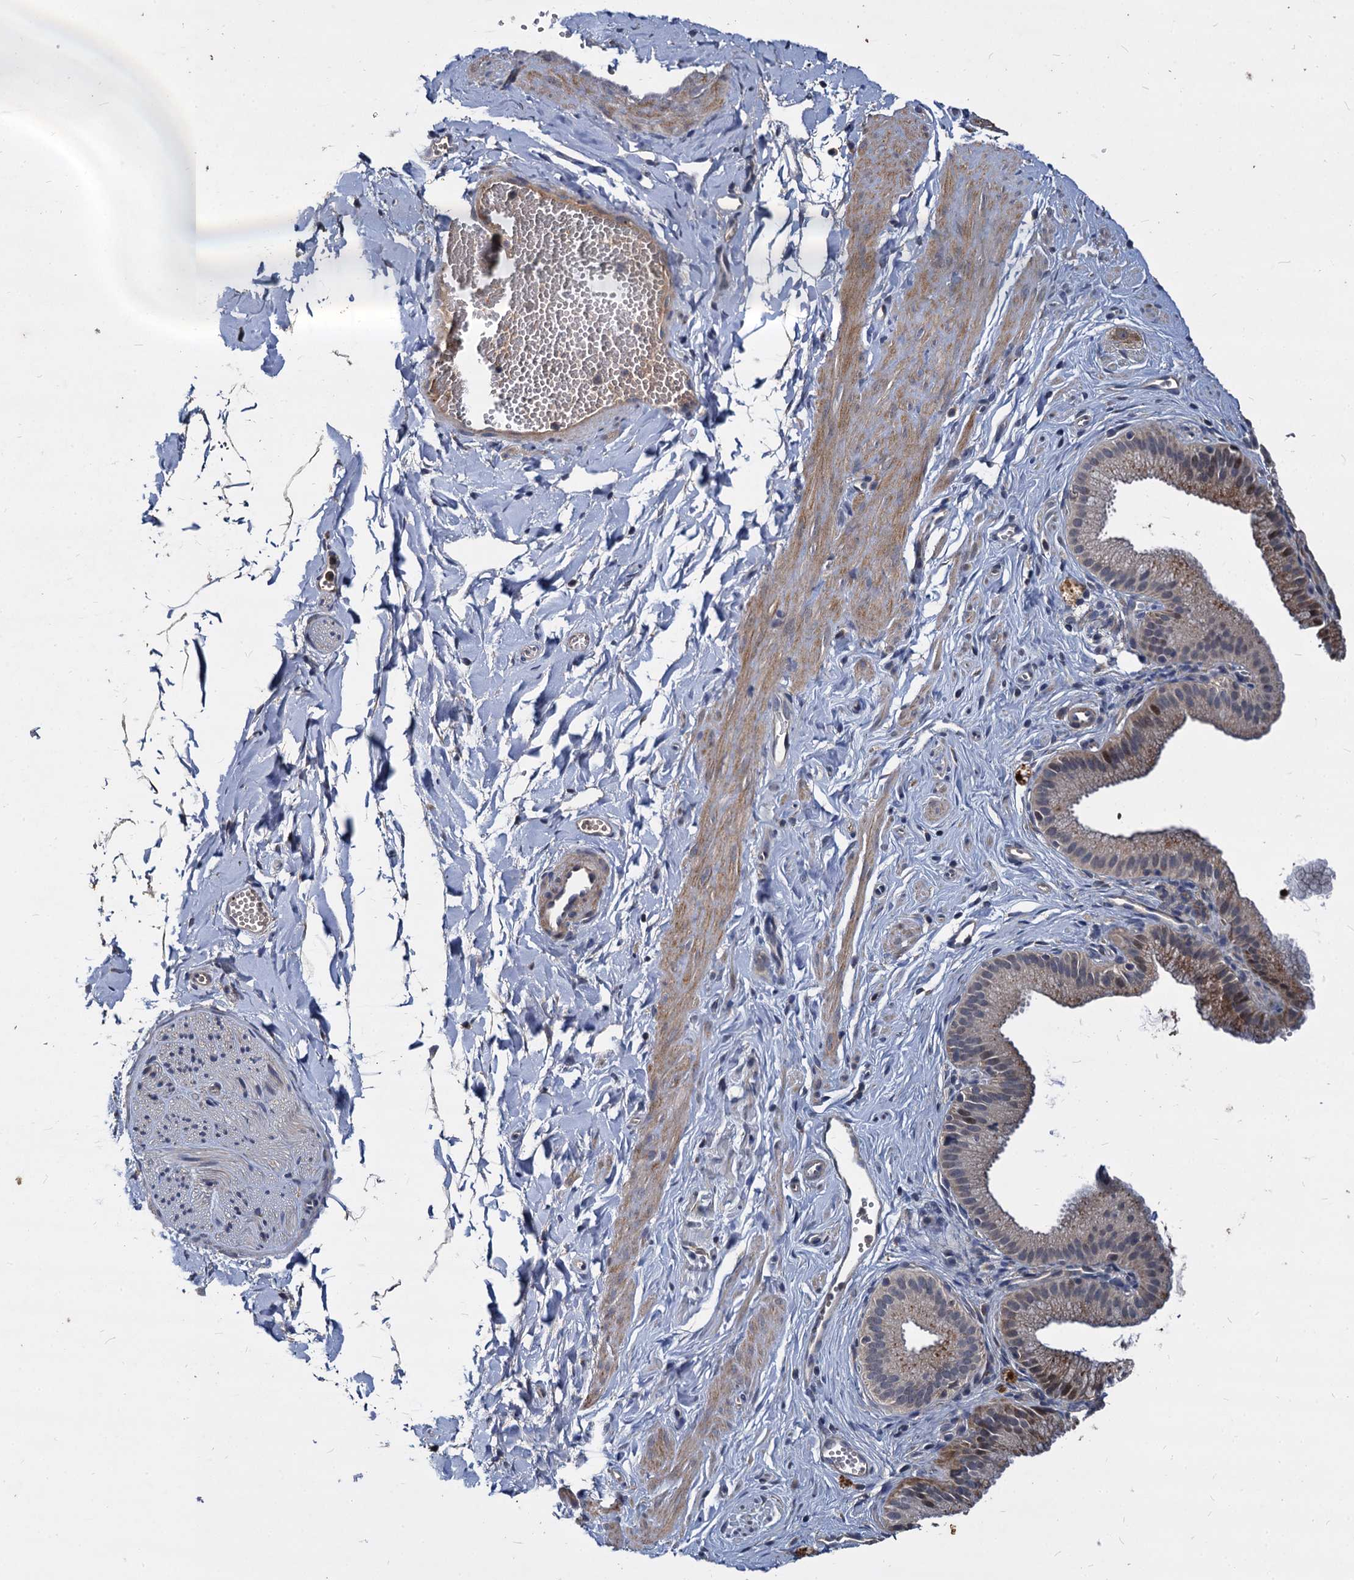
{"staining": {"intensity": "negative", "quantity": "none", "location": "none"}, "tissue": "adipose tissue", "cell_type": "Adipocytes", "image_type": "normal", "snomed": [{"axis": "morphology", "description": "Normal tissue, NOS"}, {"axis": "topography", "description": "Gallbladder"}, {"axis": "topography", "description": "Peripheral nerve tissue"}], "caption": "Adipocytes show no significant staining in normal adipose tissue.", "gene": "CCDC184", "patient": {"sex": "male", "age": 38}}